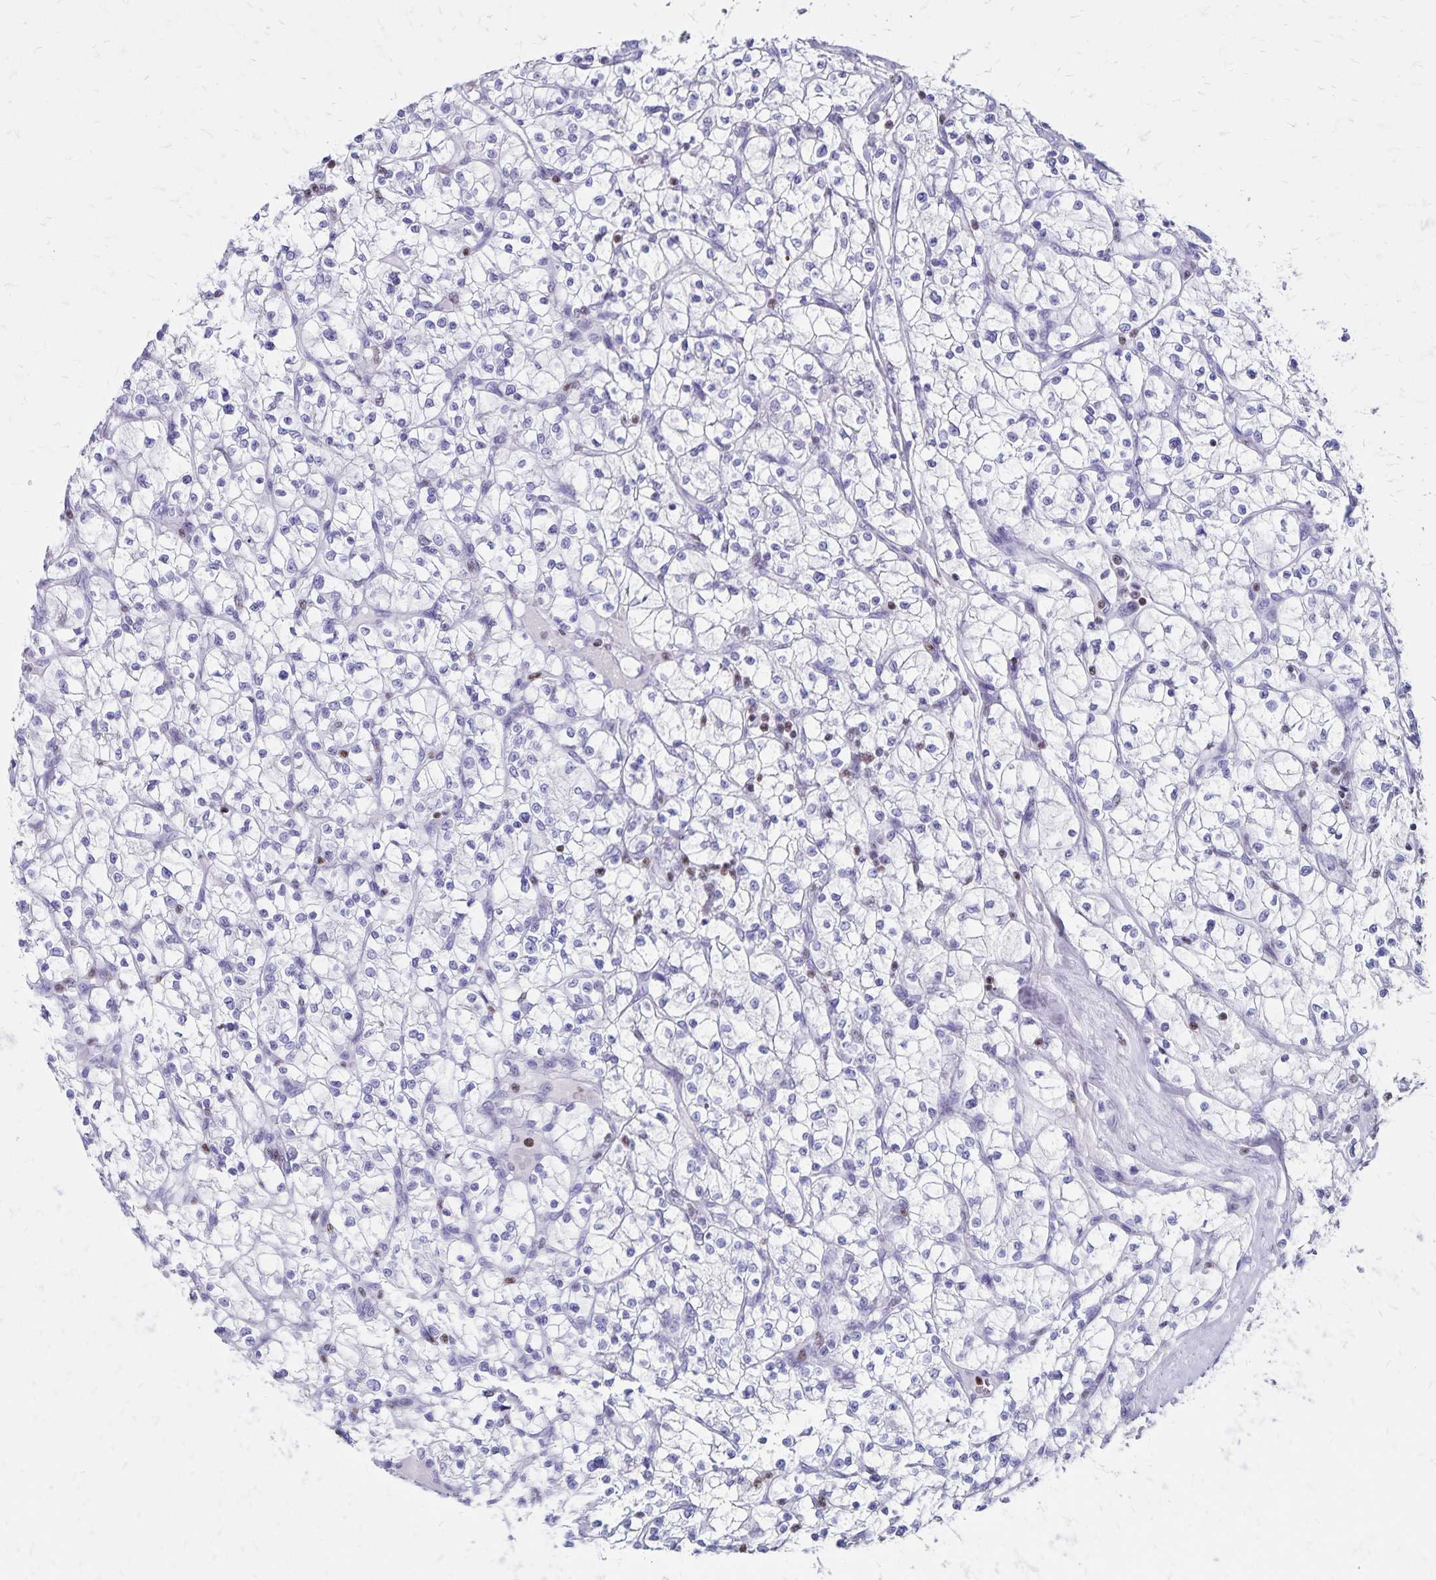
{"staining": {"intensity": "negative", "quantity": "none", "location": "none"}, "tissue": "renal cancer", "cell_type": "Tumor cells", "image_type": "cancer", "snomed": [{"axis": "morphology", "description": "Adenocarcinoma, NOS"}, {"axis": "topography", "description": "Kidney"}], "caption": "High power microscopy micrograph of an immunohistochemistry histopathology image of renal cancer, revealing no significant positivity in tumor cells.", "gene": "IKZF1", "patient": {"sex": "female", "age": 64}}